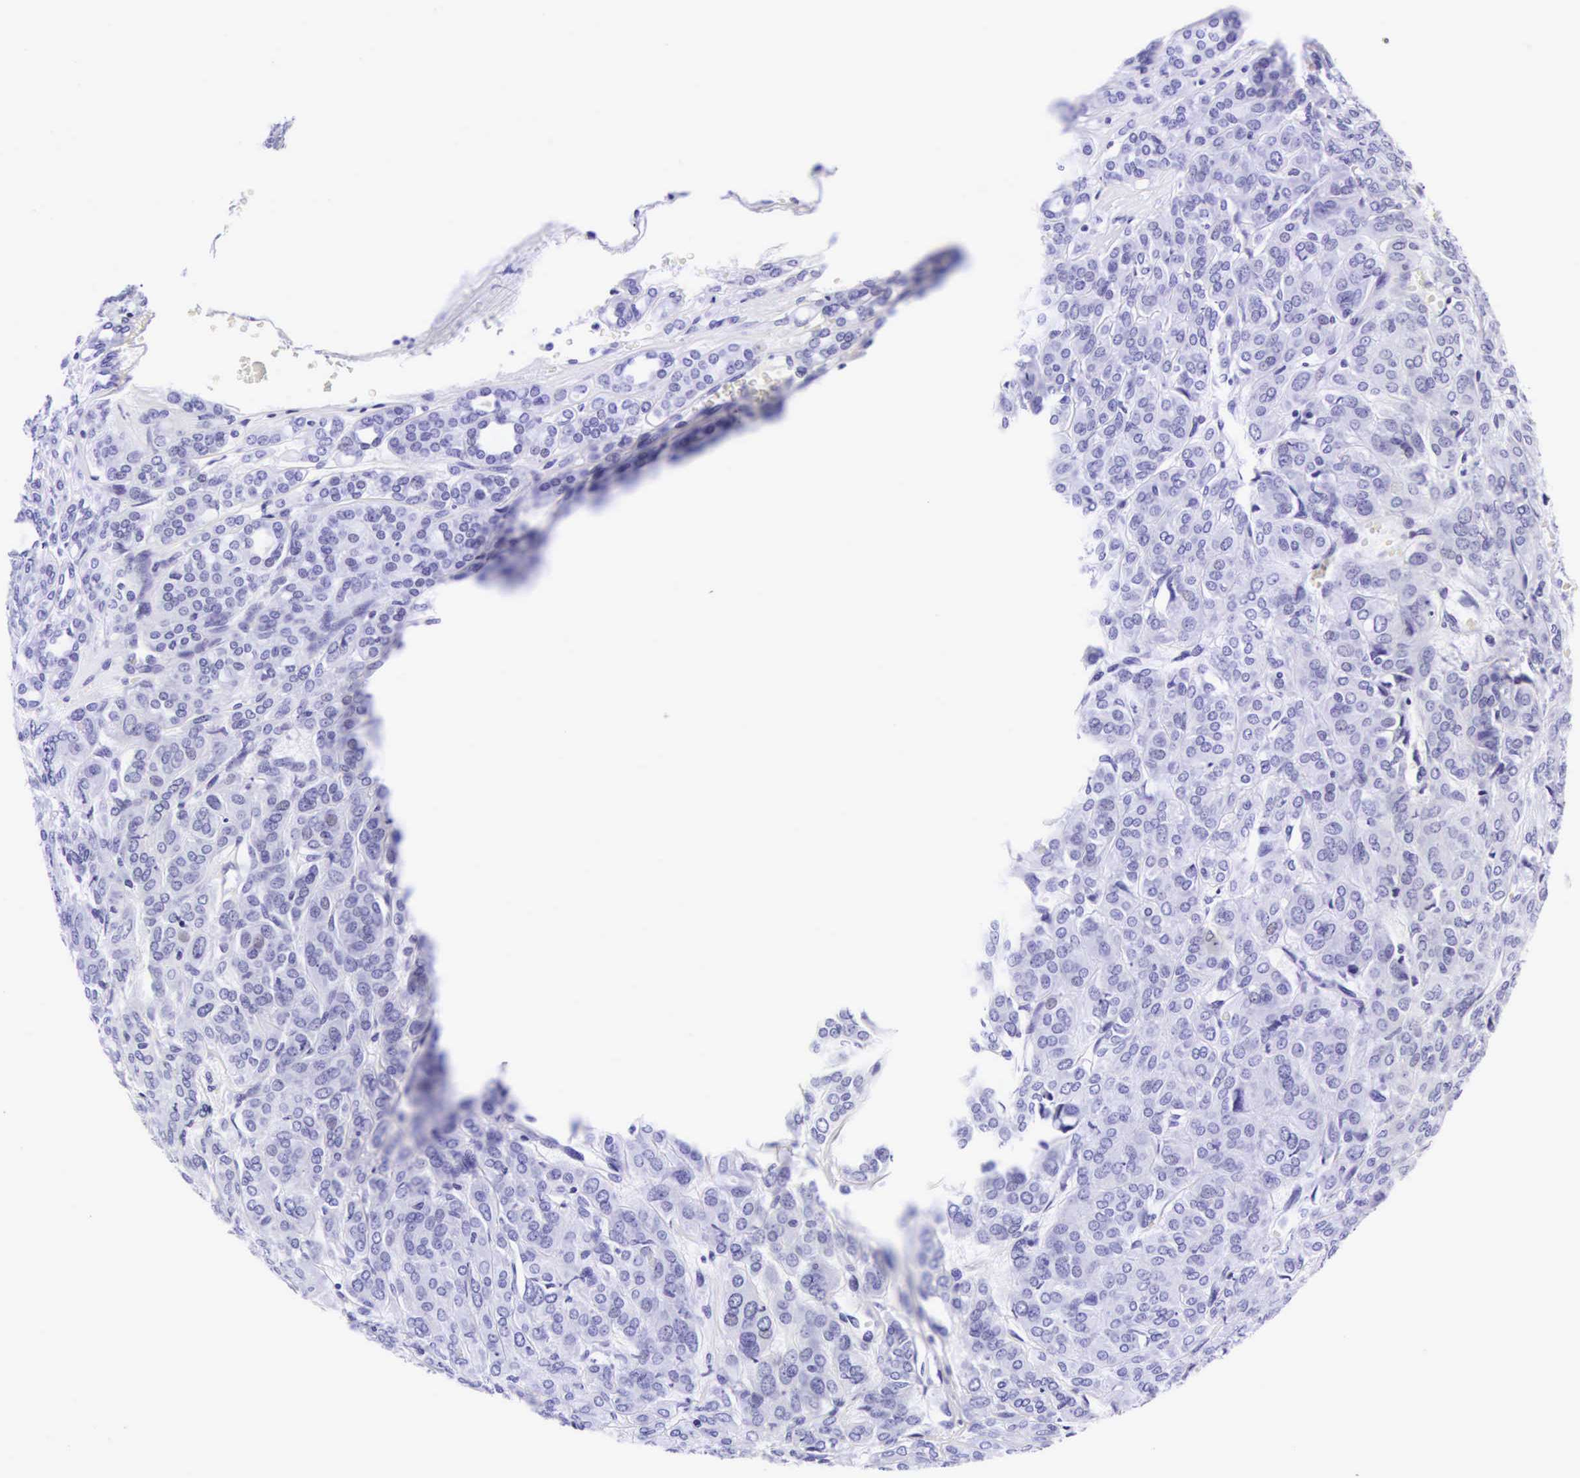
{"staining": {"intensity": "negative", "quantity": "none", "location": "none"}, "tissue": "thyroid cancer", "cell_type": "Tumor cells", "image_type": "cancer", "snomed": [{"axis": "morphology", "description": "Follicular adenoma carcinoma, NOS"}, {"axis": "topography", "description": "Thyroid gland"}], "caption": "This is an immunohistochemistry histopathology image of follicular adenoma carcinoma (thyroid). There is no staining in tumor cells.", "gene": "CD1A", "patient": {"sex": "female", "age": 71}}